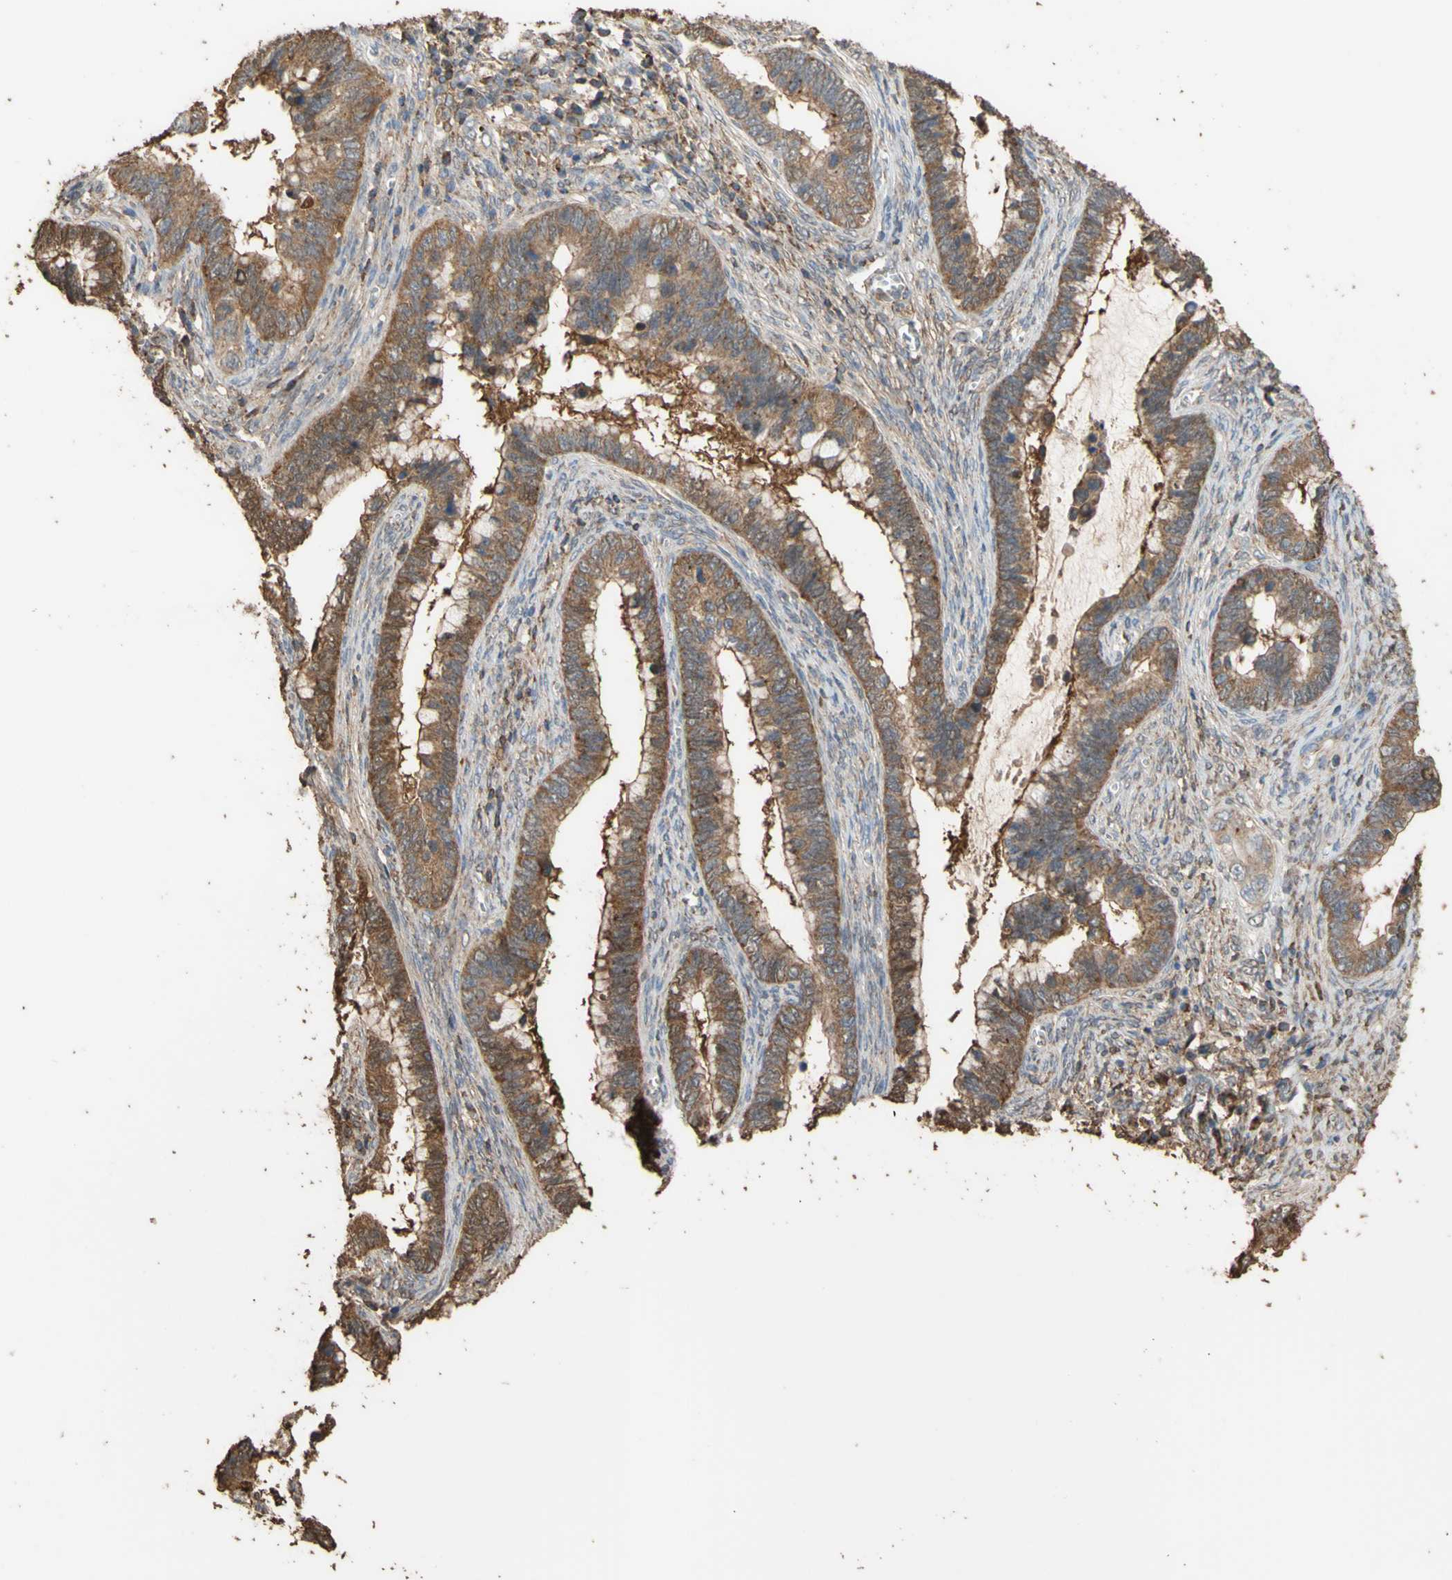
{"staining": {"intensity": "moderate", "quantity": ">75%", "location": "cytoplasmic/membranous"}, "tissue": "cervical cancer", "cell_type": "Tumor cells", "image_type": "cancer", "snomed": [{"axis": "morphology", "description": "Adenocarcinoma, NOS"}, {"axis": "topography", "description": "Cervix"}], "caption": "The immunohistochemical stain highlights moderate cytoplasmic/membranous expression in tumor cells of cervical adenocarcinoma tissue. (Stains: DAB in brown, nuclei in blue, Microscopy: brightfield microscopy at high magnification).", "gene": "ALDH9A1", "patient": {"sex": "female", "age": 44}}